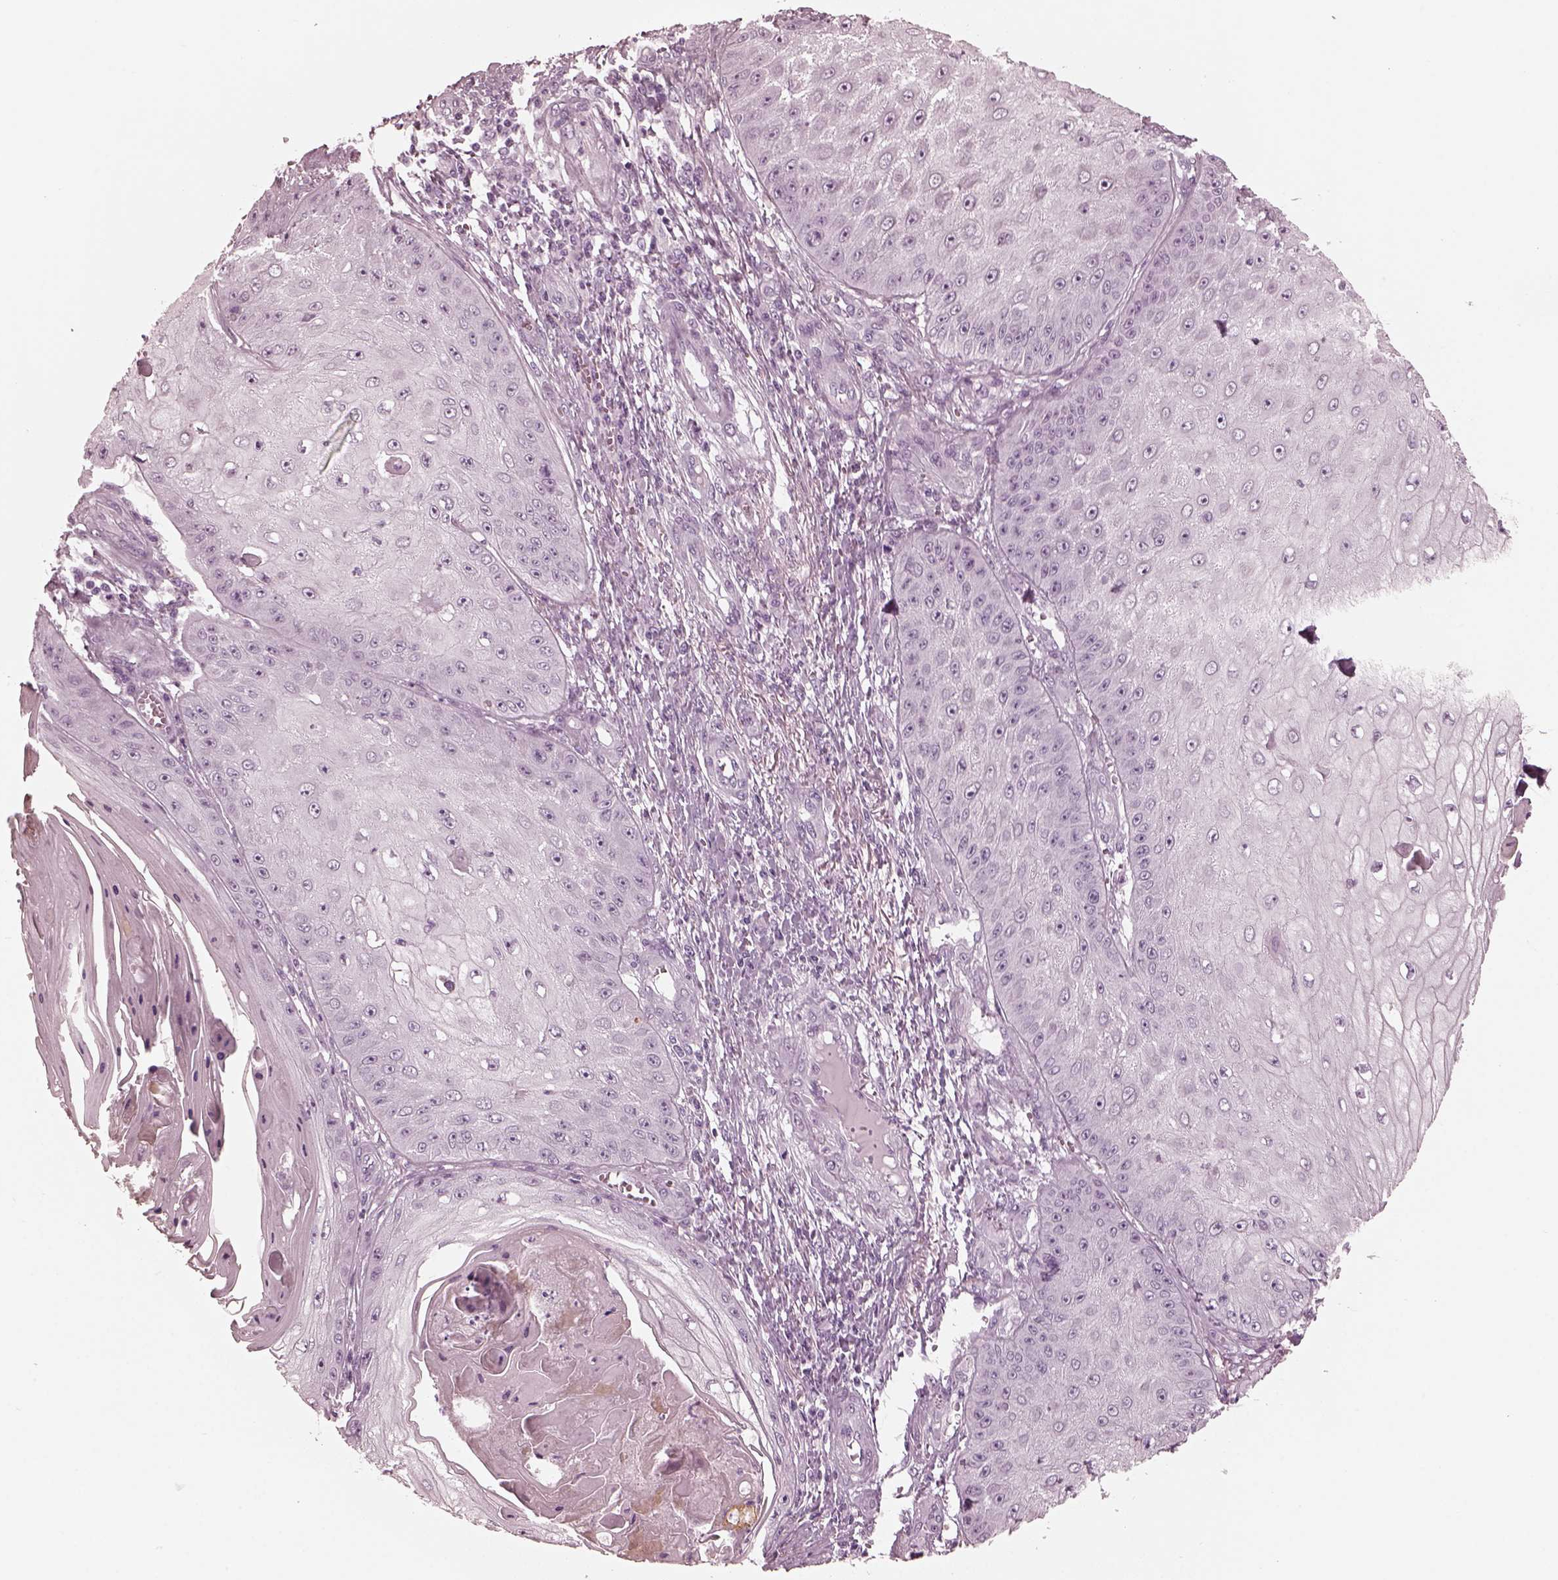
{"staining": {"intensity": "negative", "quantity": "none", "location": "none"}, "tissue": "skin cancer", "cell_type": "Tumor cells", "image_type": "cancer", "snomed": [{"axis": "morphology", "description": "Squamous cell carcinoma, NOS"}, {"axis": "topography", "description": "Skin"}], "caption": "A high-resolution image shows immunohistochemistry (IHC) staining of skin cancer, which displays no significant expression in tumor cells.", "gene": "GRM6", "patient": {"sex": "male", "age": 70}}